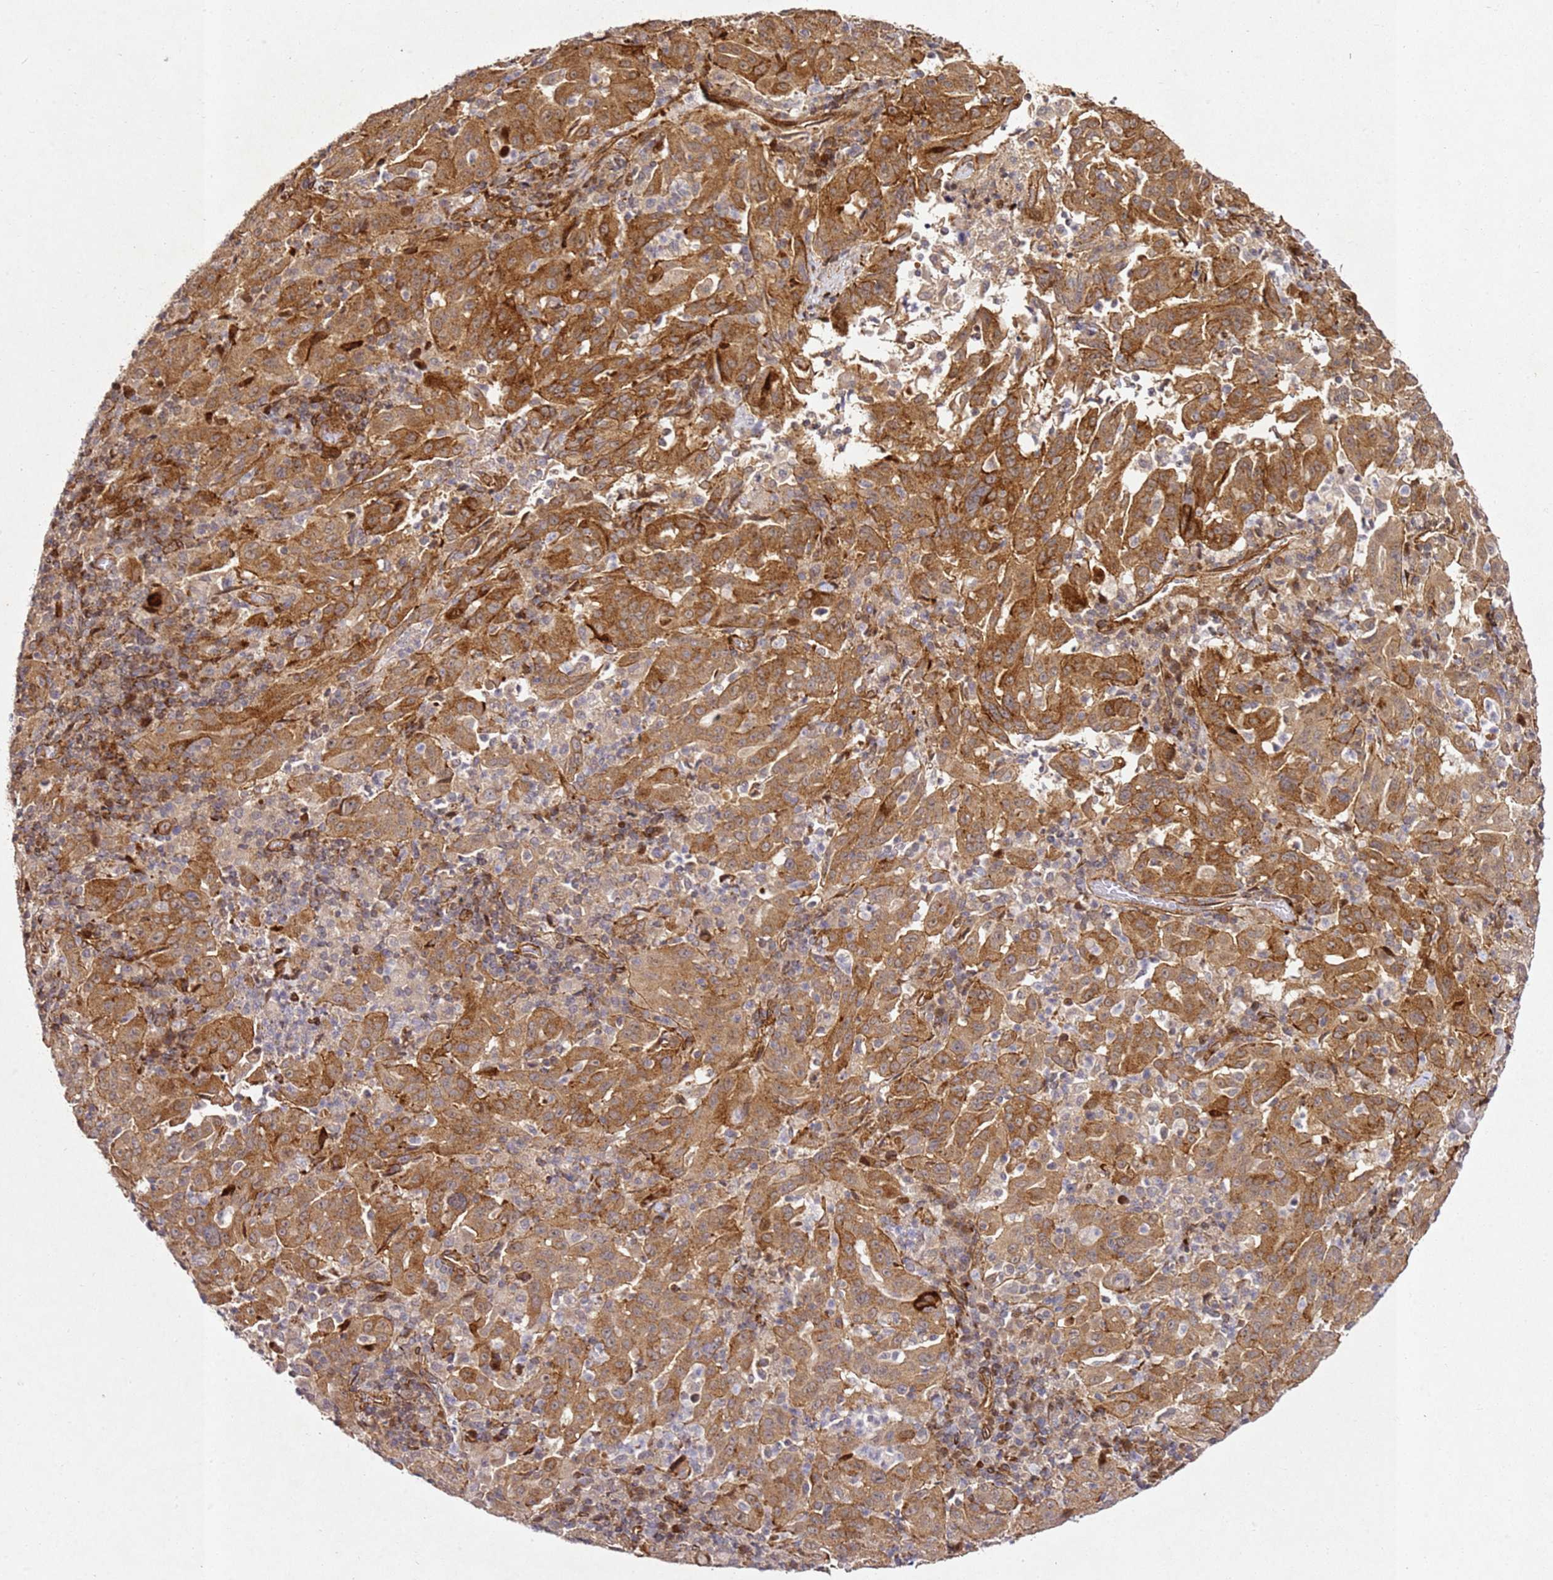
{"staining": {"intensity": "moderate", "quantity": ">75%", "location": "cytoplasmic/membranous"}, "tissue": "pancreatic cancer", "cell_type": "Tumor cells", "image_type": "cancer", "snomed": [{"axis": "morphology", "description": "Adenocarcinoma, NOS"}, {"axis": "topography", "description": "Pancreas"}], "caption": "Moderate cytoplasmic/membranous positivity for a protein is identified in about >75% of tumor cells of adenocarcinoma (pancreatic) using immunohistochemistry (IHC).", "gene": "ZNF296", "patient": {"sex": "male", "age": 63}}